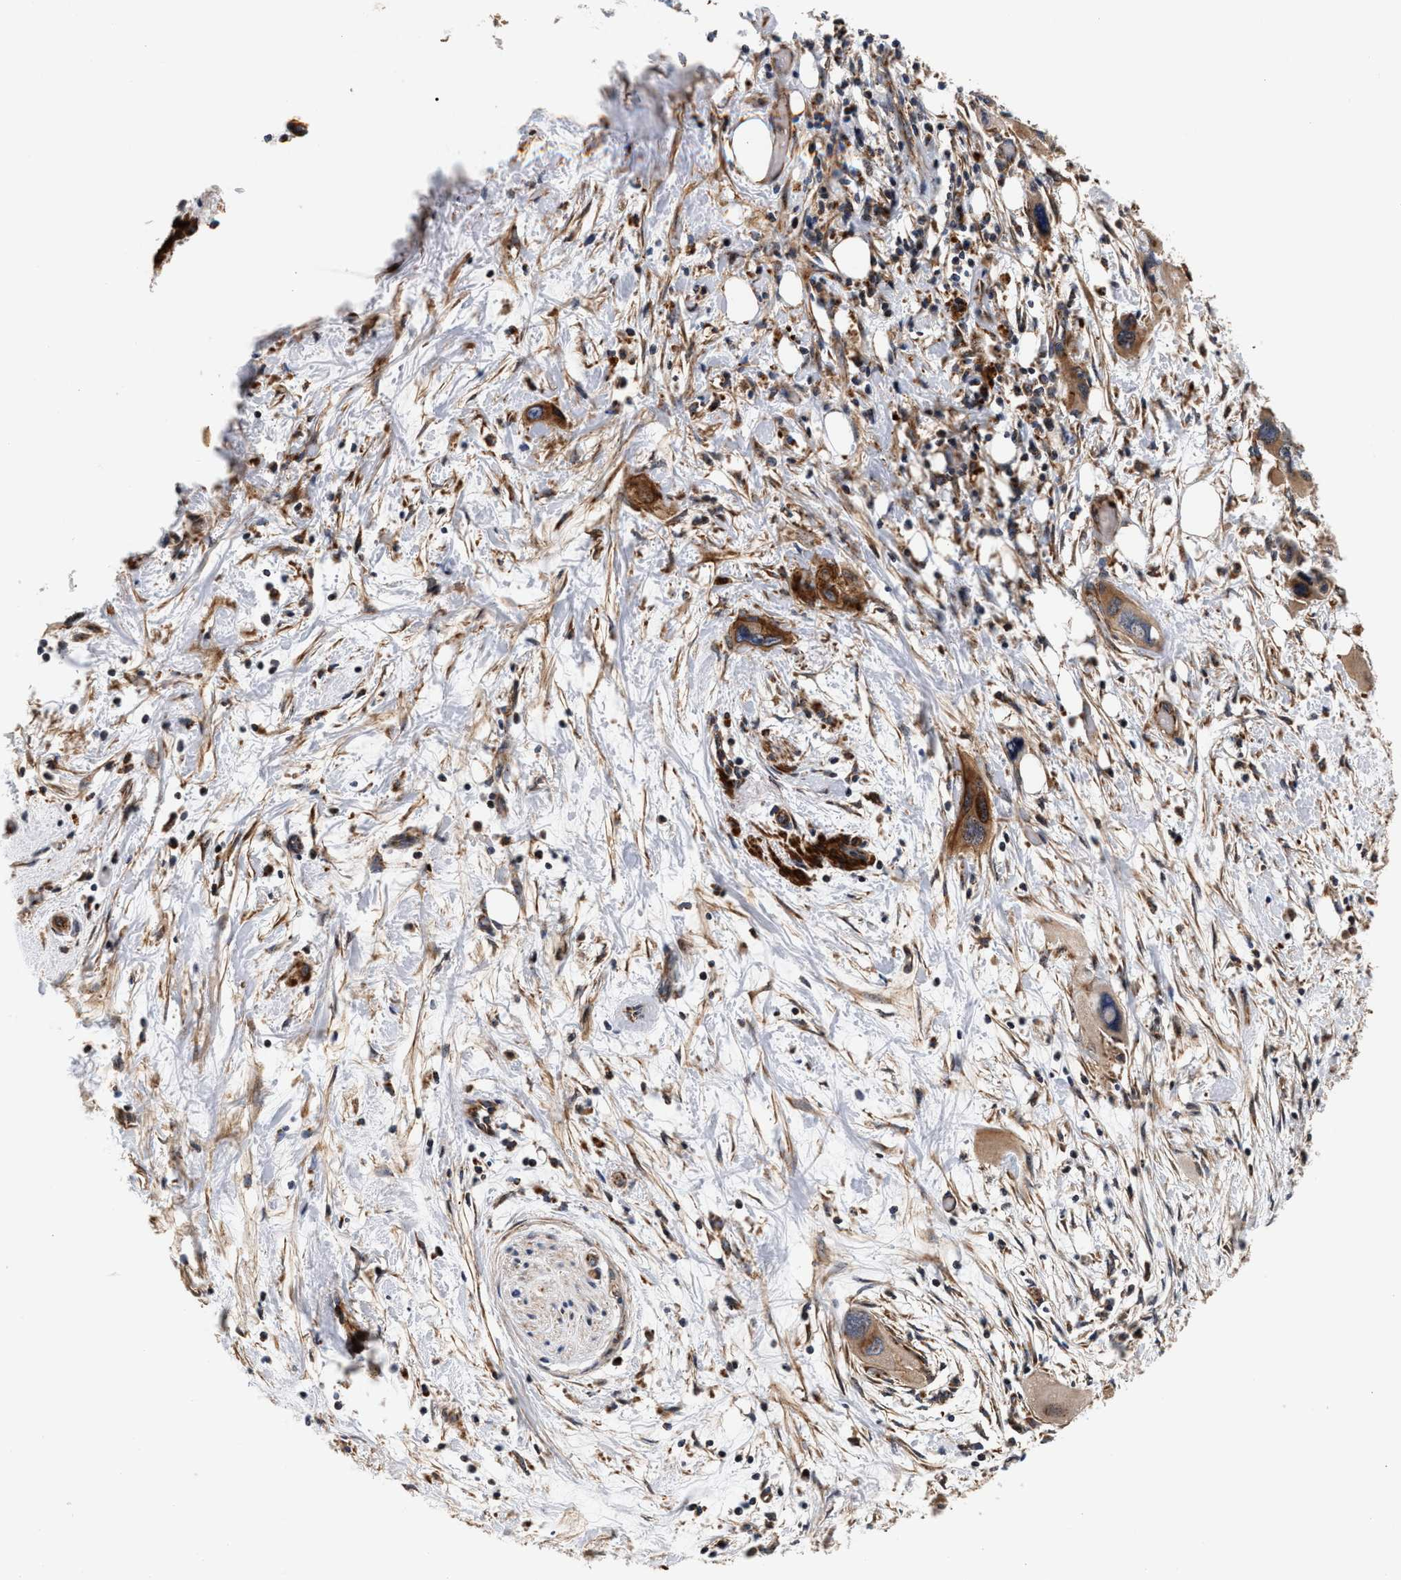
{"staining": {"intensity": "moderate", "quantity": ">75%", "location": "cytoplasmic/membranous"}, "tissue": "pancreatic cancer", "cell_type": "Tumor cells", "image_type": "cancer", "snomed": [{"axis": "morphology", "description": "Adenocarcinoma, NOS"}, {"axis": "topography", "description": "Pancreas"}], "caption": "Immunohistochemistry (IHC) micrograph of pancreatic adenocarcinoma stained for a protein (brown), which exhibits medium levels of moderate cytoplasmic/membranous staining in about >75% of tumor cells.", "gene": "SGK1", "patient": {"sex": "male", "age": 73}}